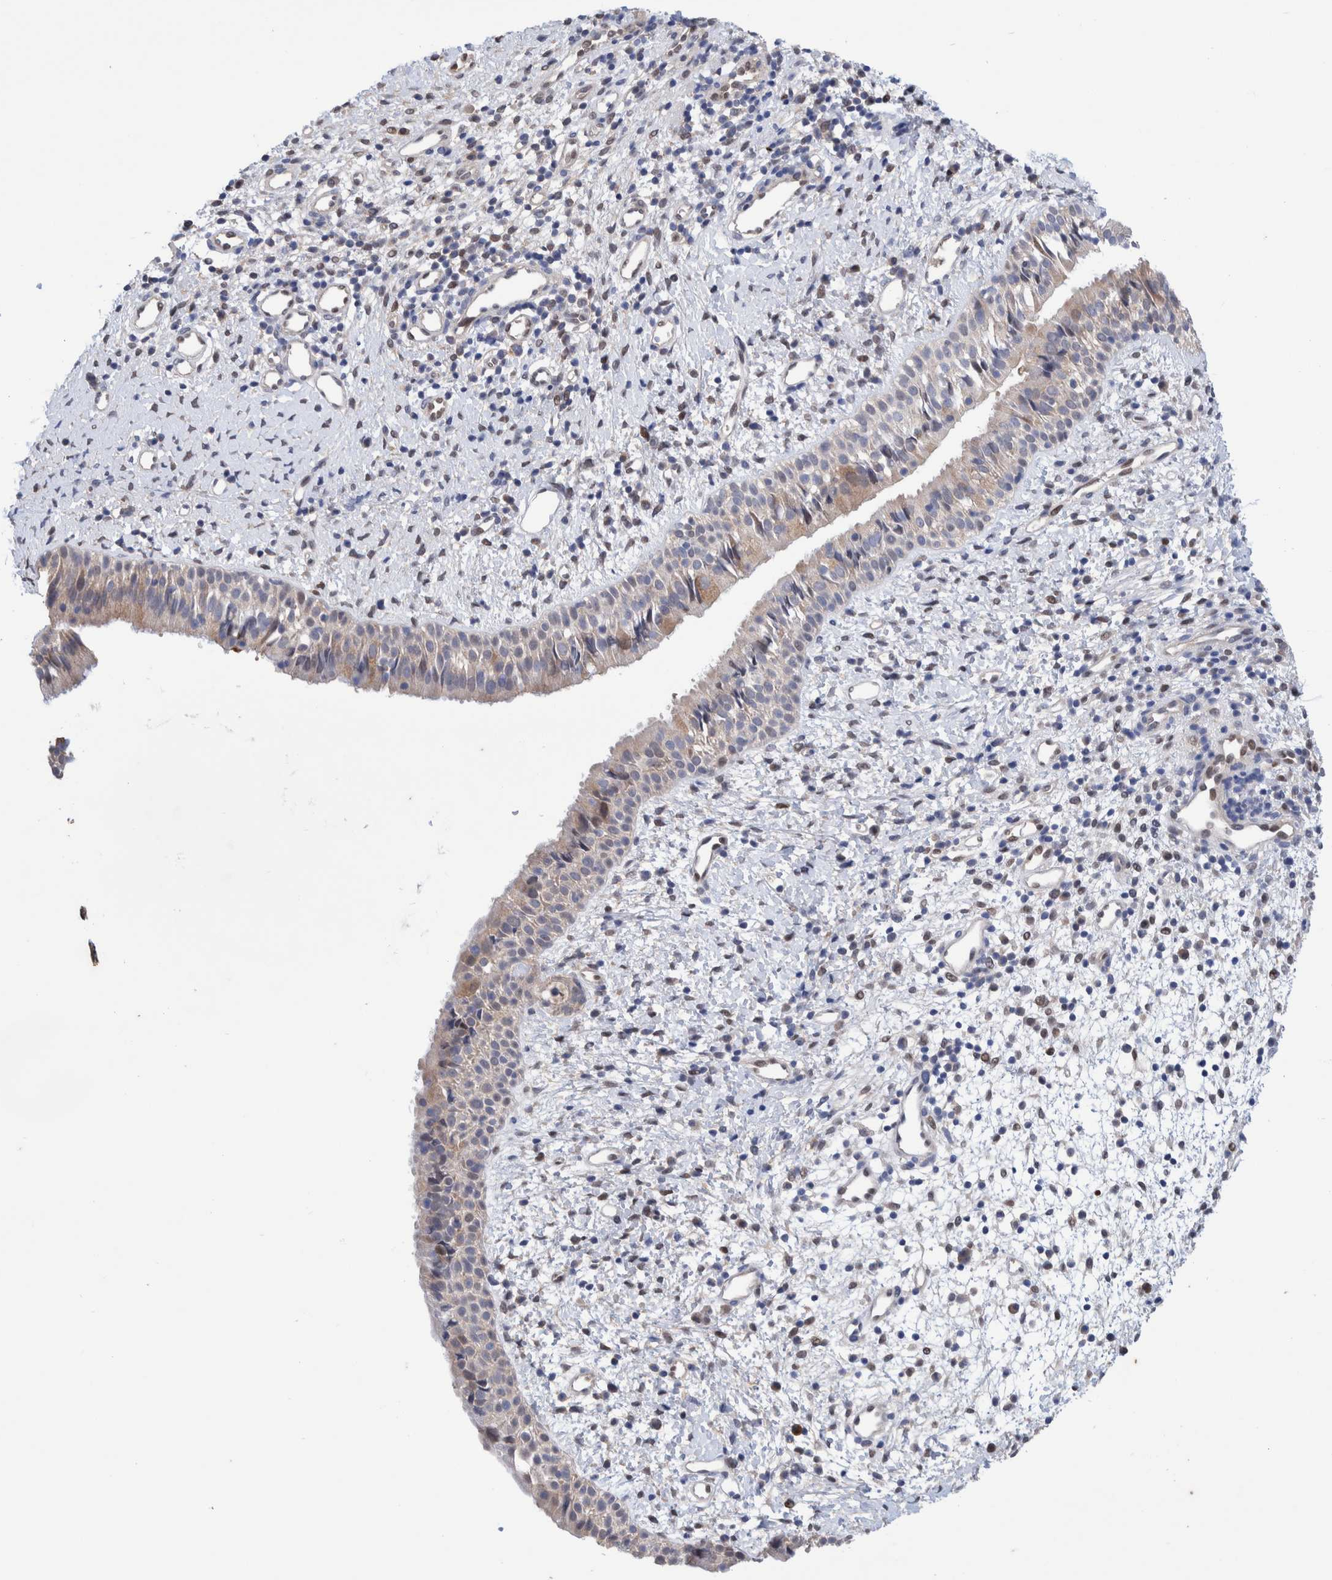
{"staining": {"intensity": "weak", "quantity": "<25%", "location": "cytoplasmic/membranous"}, "tissue": "nasopharynx", "cell_type": "Respiratory epithelial cells", "image_type": "normal", "snomed": [{"axis": "morphology", "description": "Normal tissue, NOS"}, {"axis": "topography", "description": "Nasopharynx"}], "caption": "IHC micrograph of unremarkable nasopharynx stained for a protein (brown), which displays no positivity in respiratory epithelial cells. The staining was performed using DAB to visualize the protein expression in brown, while the nuclei were stained in blue with hematoxylin (Magnification: 20x).", "gene": "PFAS", "patient": {"sex": "male", "age": 22}}